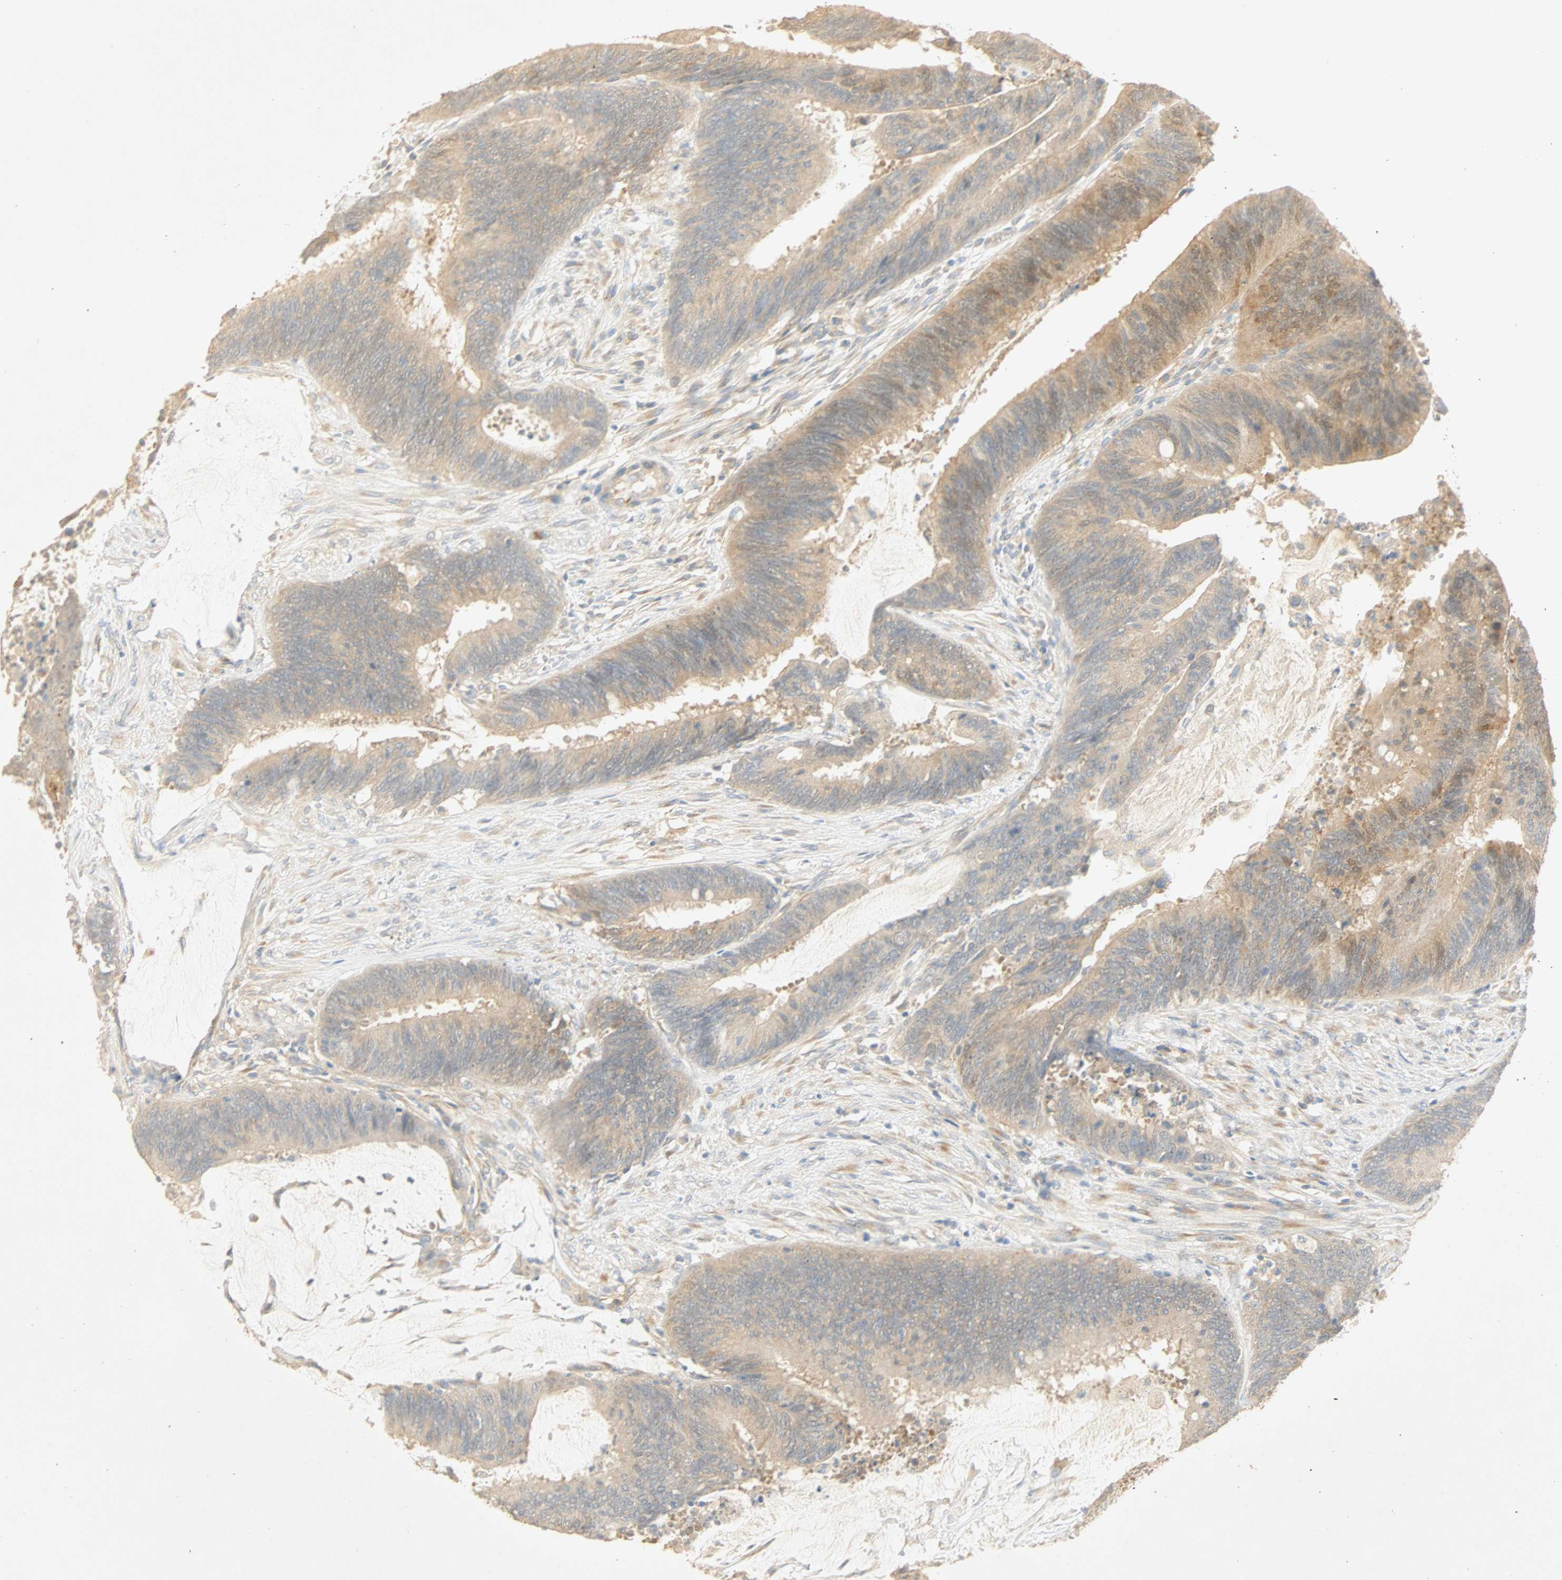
{"staining": {"intensity": "moderate", "quantity": ">75%", "location": "cytoplasmic/membranous"}, "tissue": "colorectal cancer", "cell_type": "Tumor cells", "image_type": "cancer", "snomed": [{"axis": "morphology", "description": "Adenocarcinoma, NOS"}, {"axis": "topography", "description": "Rectum"}], "caption": "Protein staining of colorectal cancer tissue reveals moderate cytoplasmic/membranous staining in approximately >75% of tumor cells.", "gene": "SELENBP1", "patient": {"sex": "female", "age": 66}}